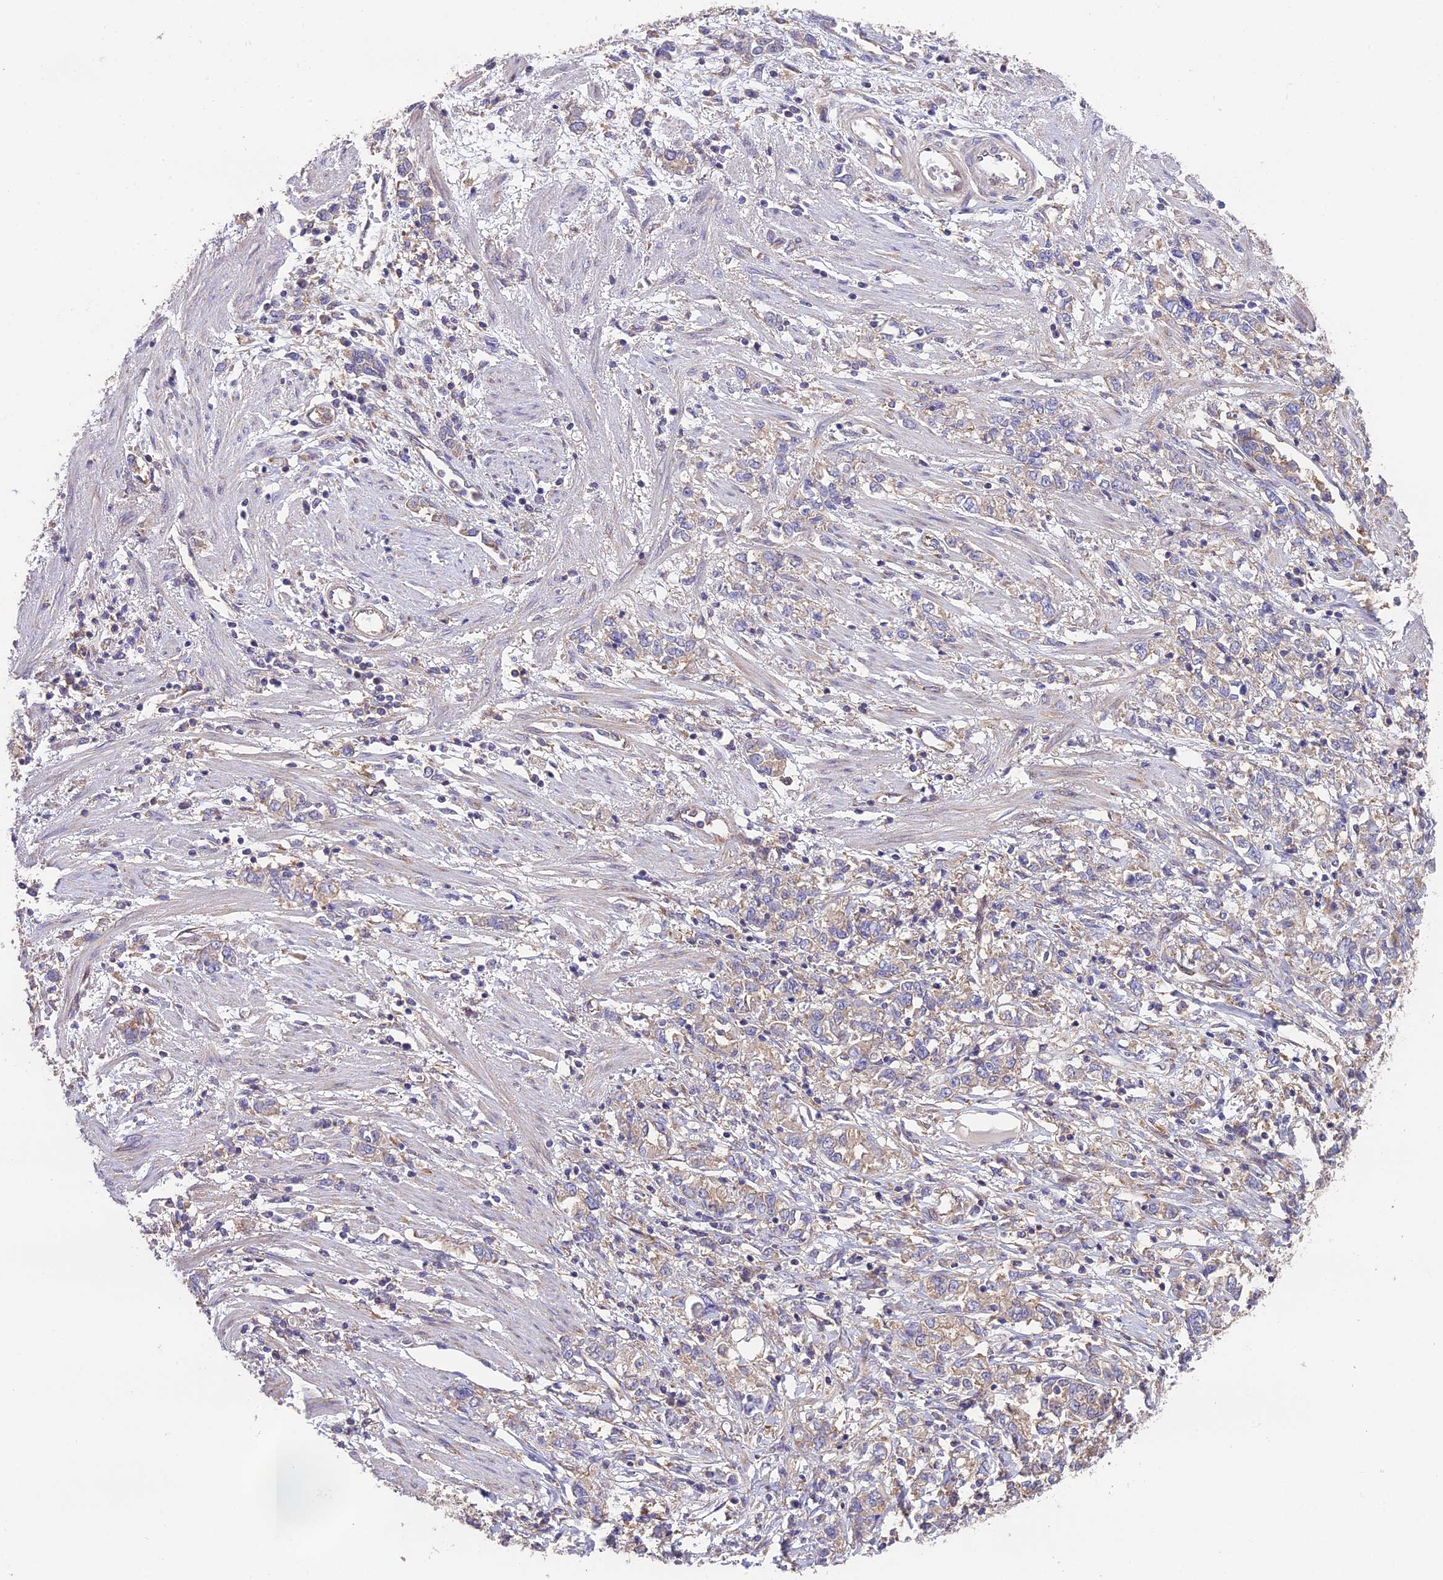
{"staining": {"intensity": "weak", "quantity": "<25%", "location": "cytoplasmic/membranous"}, "tissue": "stomach cancer", "cell_type": "Tumor cells", "image_type": "cancer", "snomed": [{"axis": "morphology", "description": "Adenocarcinoma, NOS"}, {"axis": "topography", "description": "Stomach"}], "caption": "Stomach cancer stained for a protein using immunohistochemistry (IHC) reveals no staining tumor cells.", "gene": "BLOC1S4", "patient": {"sex": "female", "age": 76}}